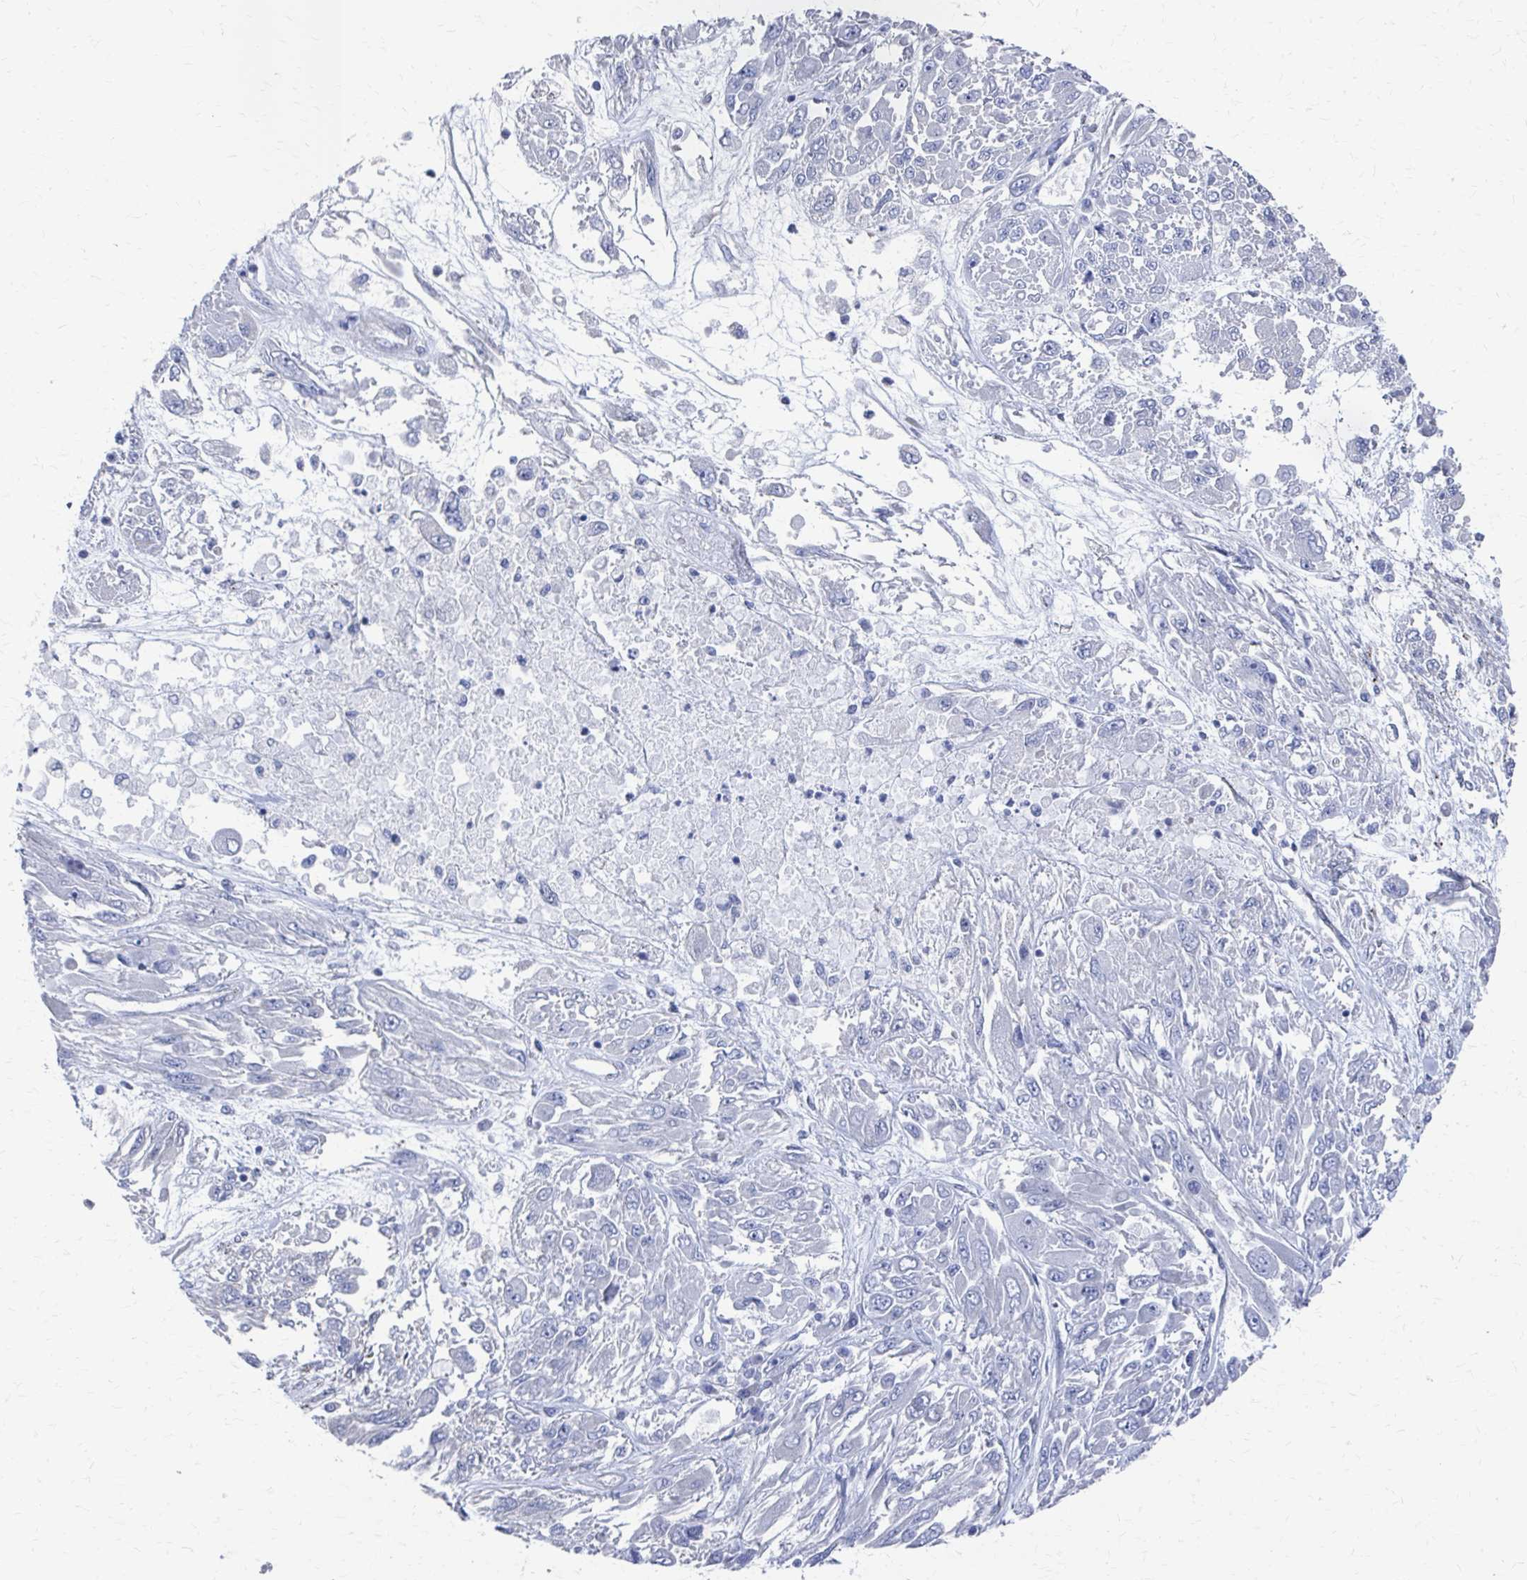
{"staining": {"intensity": "negative", "quantity": "none", "location": "none"}, "tissue": "melanoma", "cell_type": "Tumor cells", "image_type": "cancer", "snomed": [{"axis": "morphology", "description": "Malignant melanoma, NOS"}, {"axis": "topography", "description": "Skin"}], "caption": "A high-resolution photomicrograph shows immunohistochemistry staining of melanoma, which displays no significant positivity in tumor cells. Brightfield microscopy of IHC stained with DAB (3,3'-diaminobenzidine) (brown) and hematoxylin (blue), captured at high magnification.", "gene": "PLEKHG7", "patient": {"sex": "female", "age": 91}}